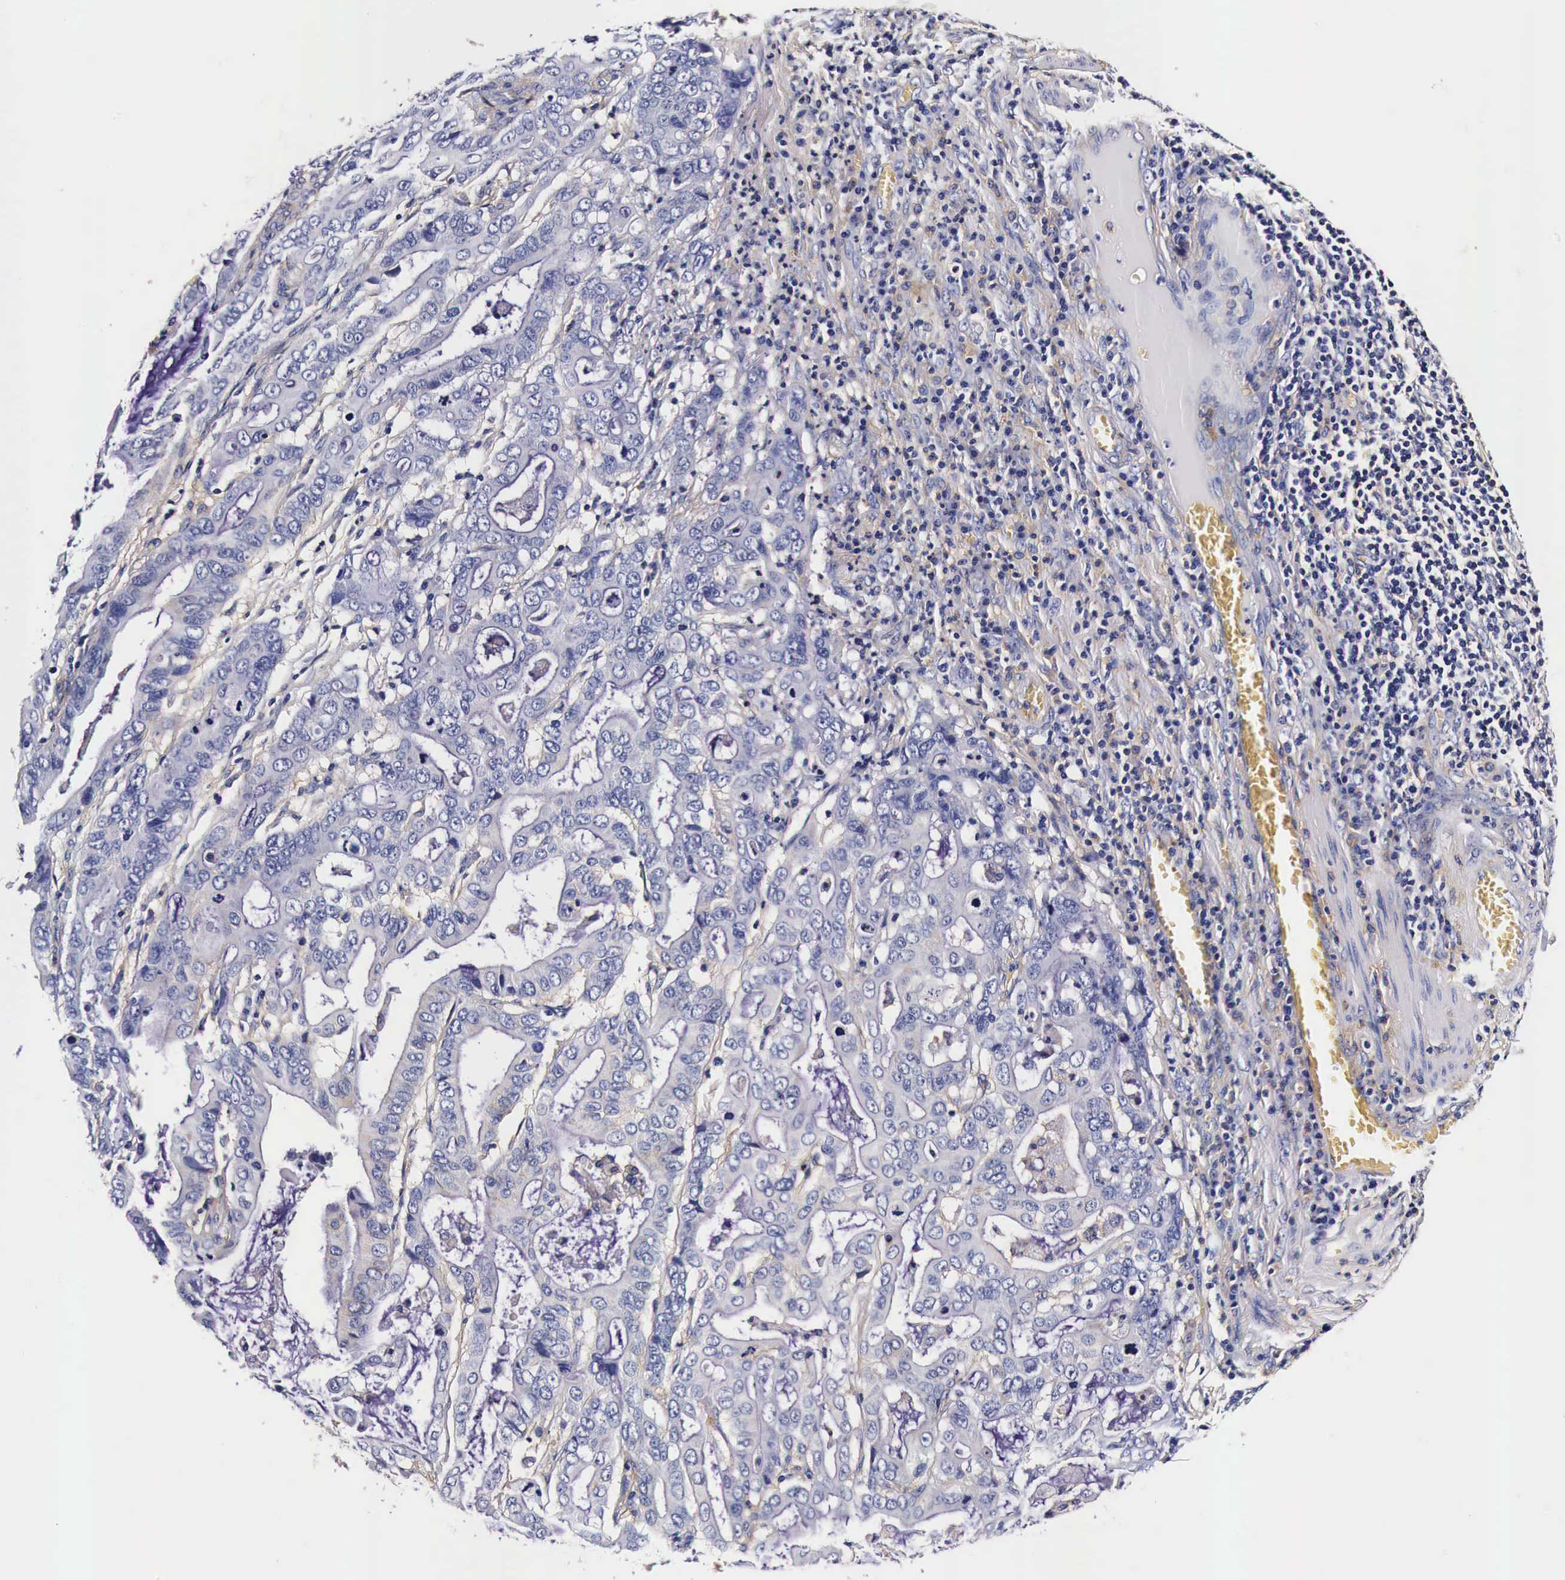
{"staining": {"intensity": "negative", "quantity": "none", "location": "none"}, "tissue": "stomach cancer", "cell_type": "Tumor cells", "image_type": "cancer", "snomed": [{"axis": "morphology", "description": "Adenocarcinoma, NOS"}, {"axis": "topography", "description": "Stomach, upper"}], "caption": "This is an IHC micrograph of human stomach cancer (adenocarcinoma). There is no staining in tumor cells.", "gene": "RP2", "patient": {"sex": "male", "age": 63}}